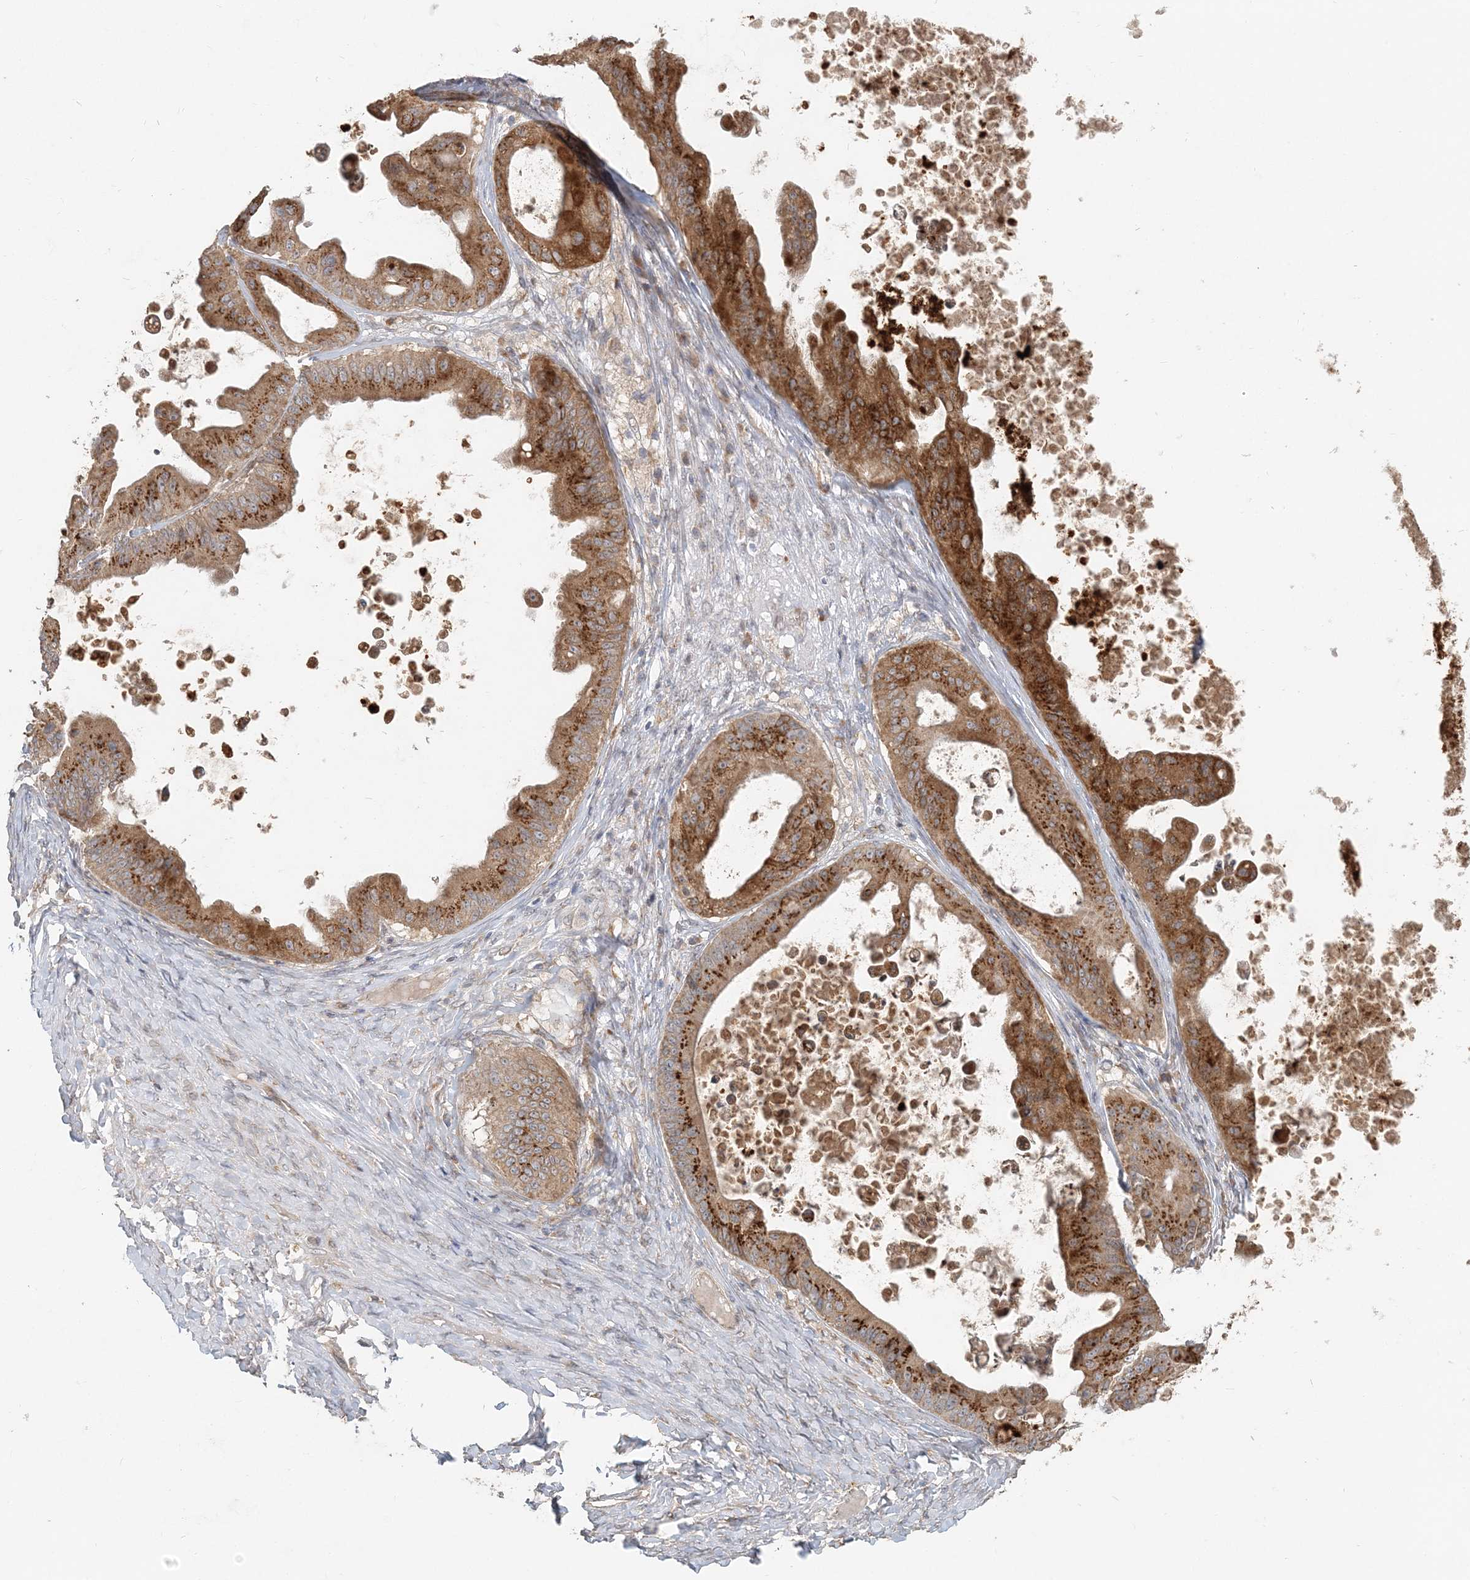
{"staining": {"intensity": "strong", "quantity": ">75%", "location": "cytoplasmic/membranous"}, "tissue": "ovarian cancer", "cell_type": "Tumor cells", "image_type": "cancer", "snomed": [{"axis": "morphology", "description": "Cystadenocarcinoma, mucinous, NOS"}, {"axis": "topography", "description": "Ovary"}], "caption": "The photomicrograph reveals a brown stain indicating the presence of a protein in the cytoplasmic/membranous of tumor cells in ovarian mucinous cystadenocarcinoma. (Stains: DAB (3,3'-diaminobenzidine) in brown, nuclei in blue, Microscopy: brightfield microscopy at high magnification).", "gene": "RAB14", "patient": {"sex": "female", "age": 37}}